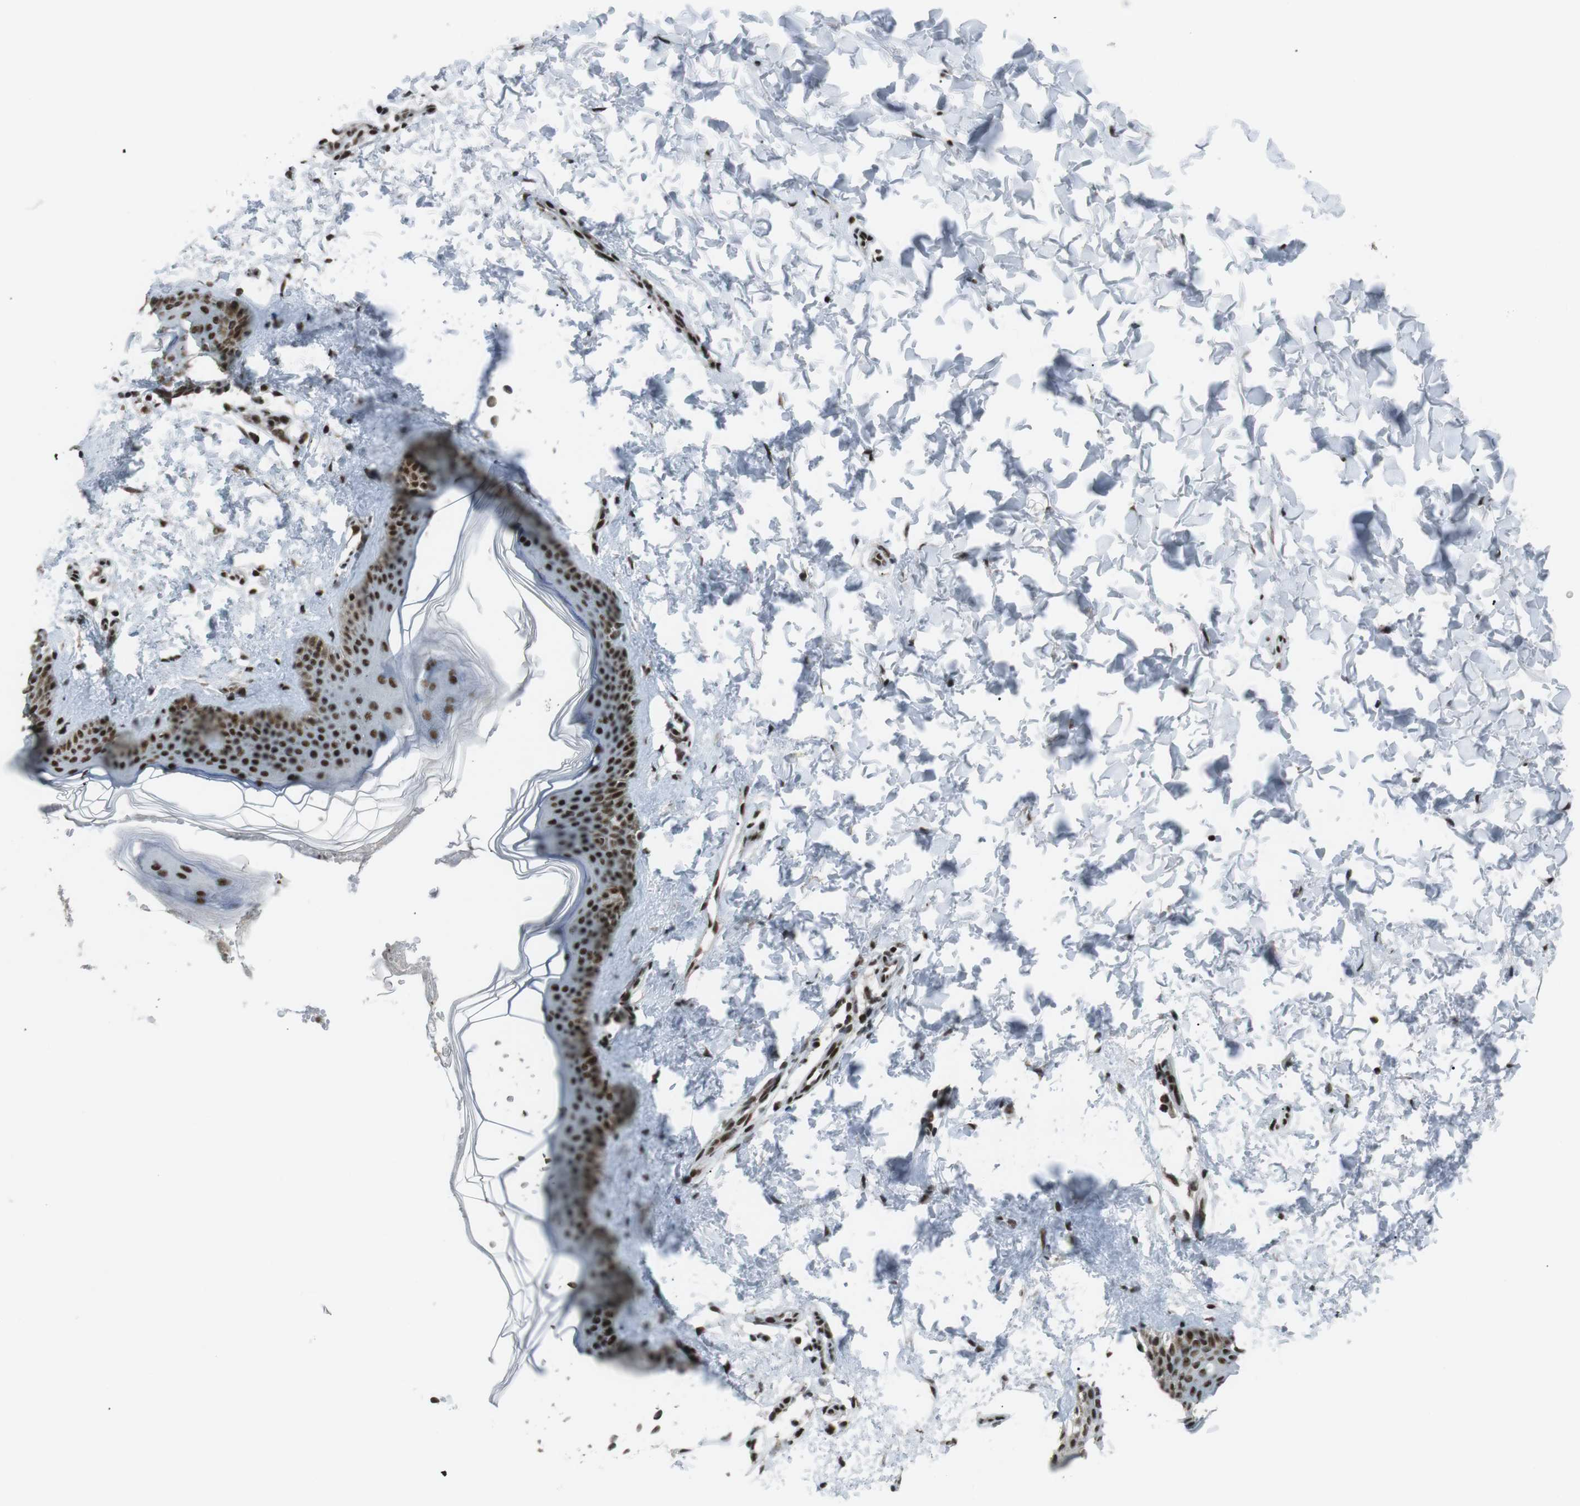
{"staining": {"intensity": "moderate", "quantity": ">75%", "location": "nuclear"}, "tissue": "skin", "cell_type": "Fibroblasts", "image_type": "normal", "snomed": [{"axis": "morphology", "description": "Normal tissue, NOS"}, {"axis": "topography", "description": "Skin"}], "caption": "A photomicrograph of skin stained for a protein shows moderate nuclear brown staining in fibroblasts.", "gene": "TAF1", "patient": {"sex": "female", "age": 41}}